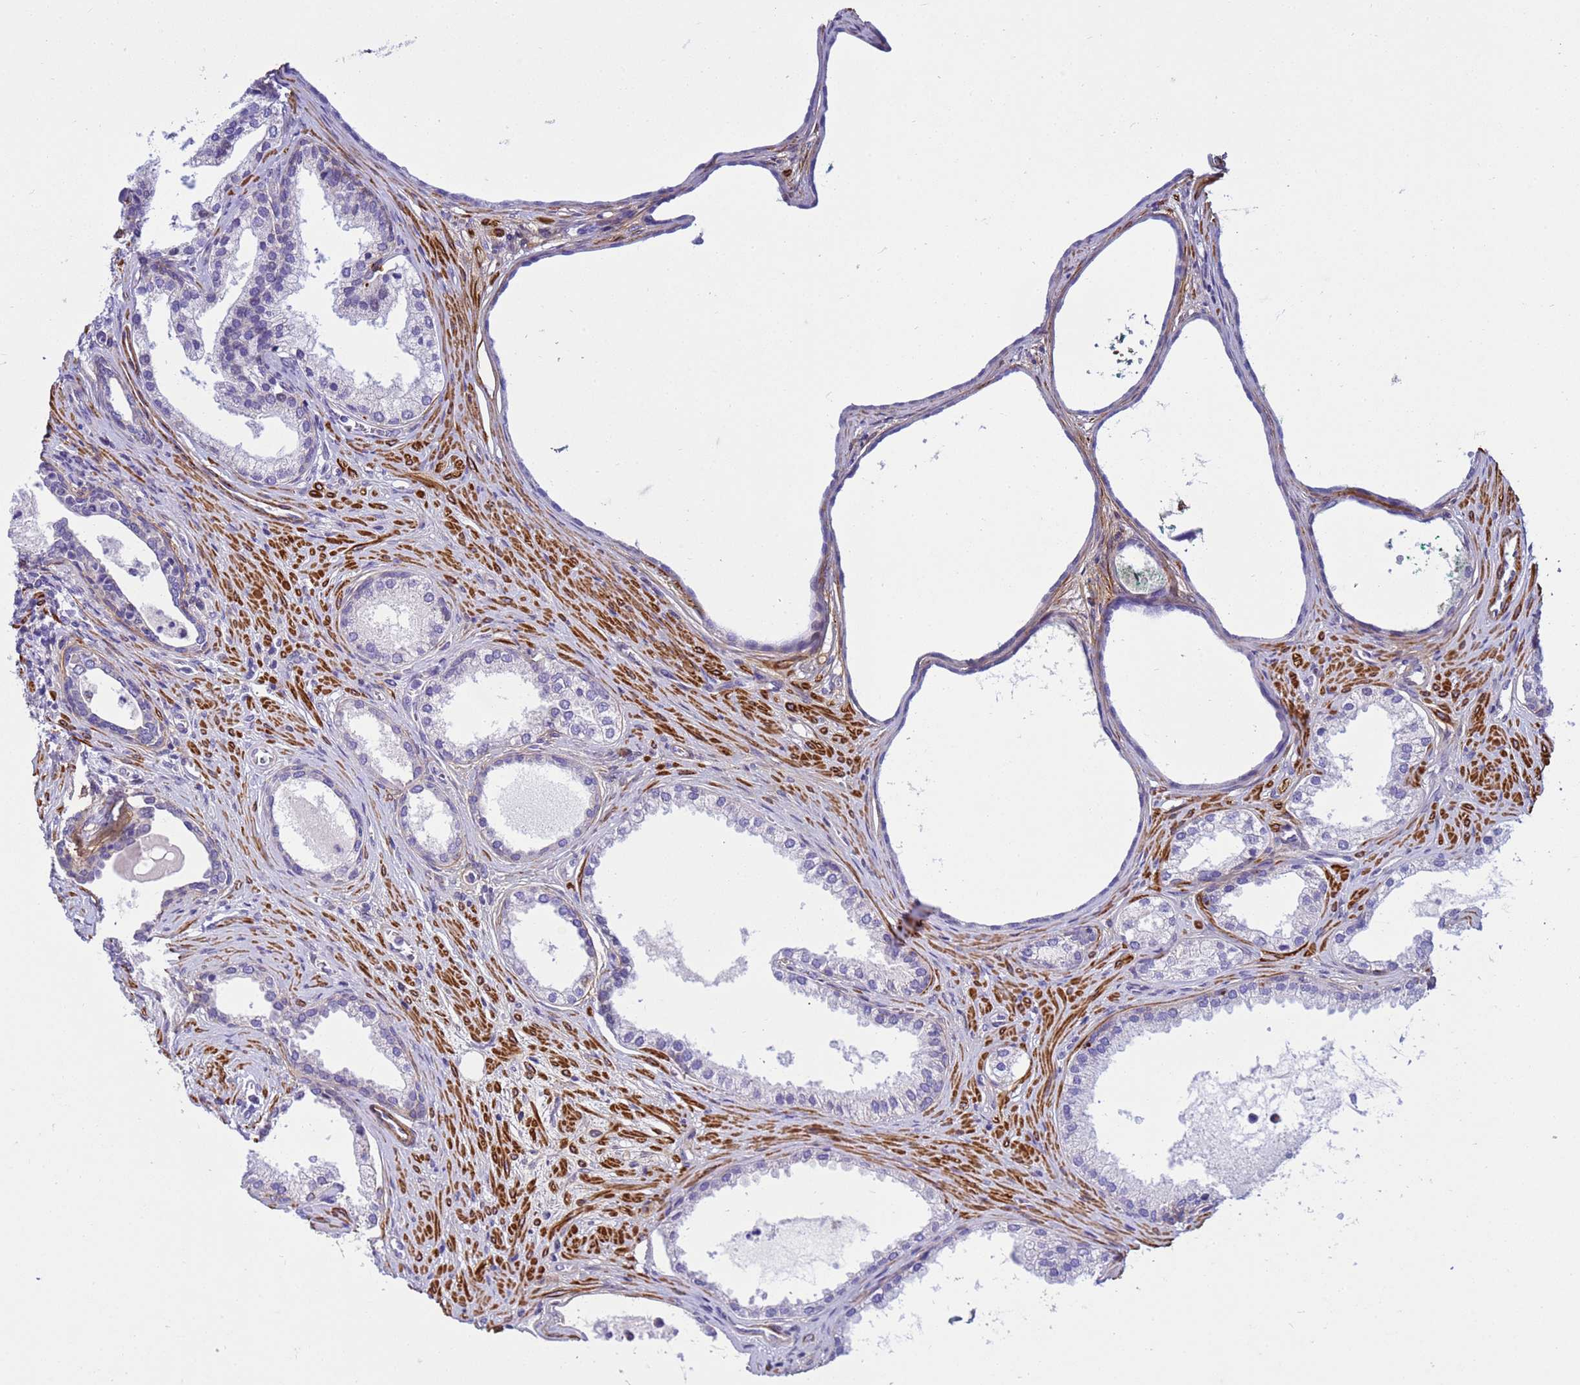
{"staining": {"intensity": "negative", "quantity": "none", "location": "none"}, "tissue": "prostate cancer", "cell_type": "Tumor cells", "image_type": "cancer", "snomed": [{"axis": "morphology", "description": "Adenocarcinoma, Low grade"}, {"axis": "topography", "description": "Prostate"}], "caption": "Tumor cells are negative for protein expression in human prostate cancer.", "gene": "P2RX7", "patient": {"sex": "male", "age": 71}}